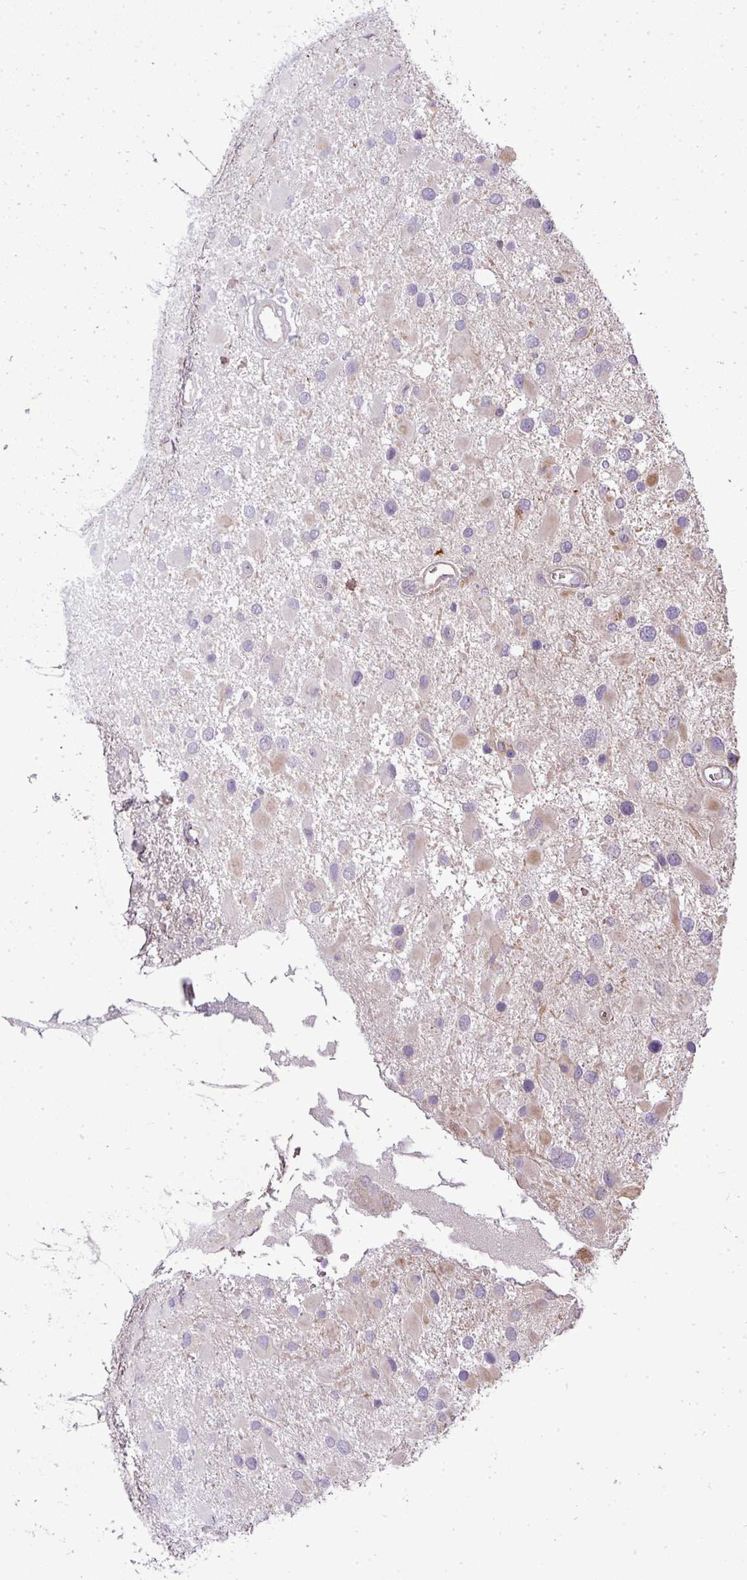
{"staining": {"intensity": "weak", "quantity": "<25%", "location": "cytoplasmic/membranous"}, "tissue": "glioma", "cell_type": "Tumor cells", "image_type": "cancer", "snomed": [{"axis": "morphology", "description": "Glioma, malignant, High grade"}, {"axis": "topography", "description": "Brain"}], "caption": "High power microscopy histopathology image of an immunohistochemistry (IHC) image of glioma, revealing no significant staining in tumor cells.", "gene": "PDRG1", "patient": {"sex": "male", "age": 53}}